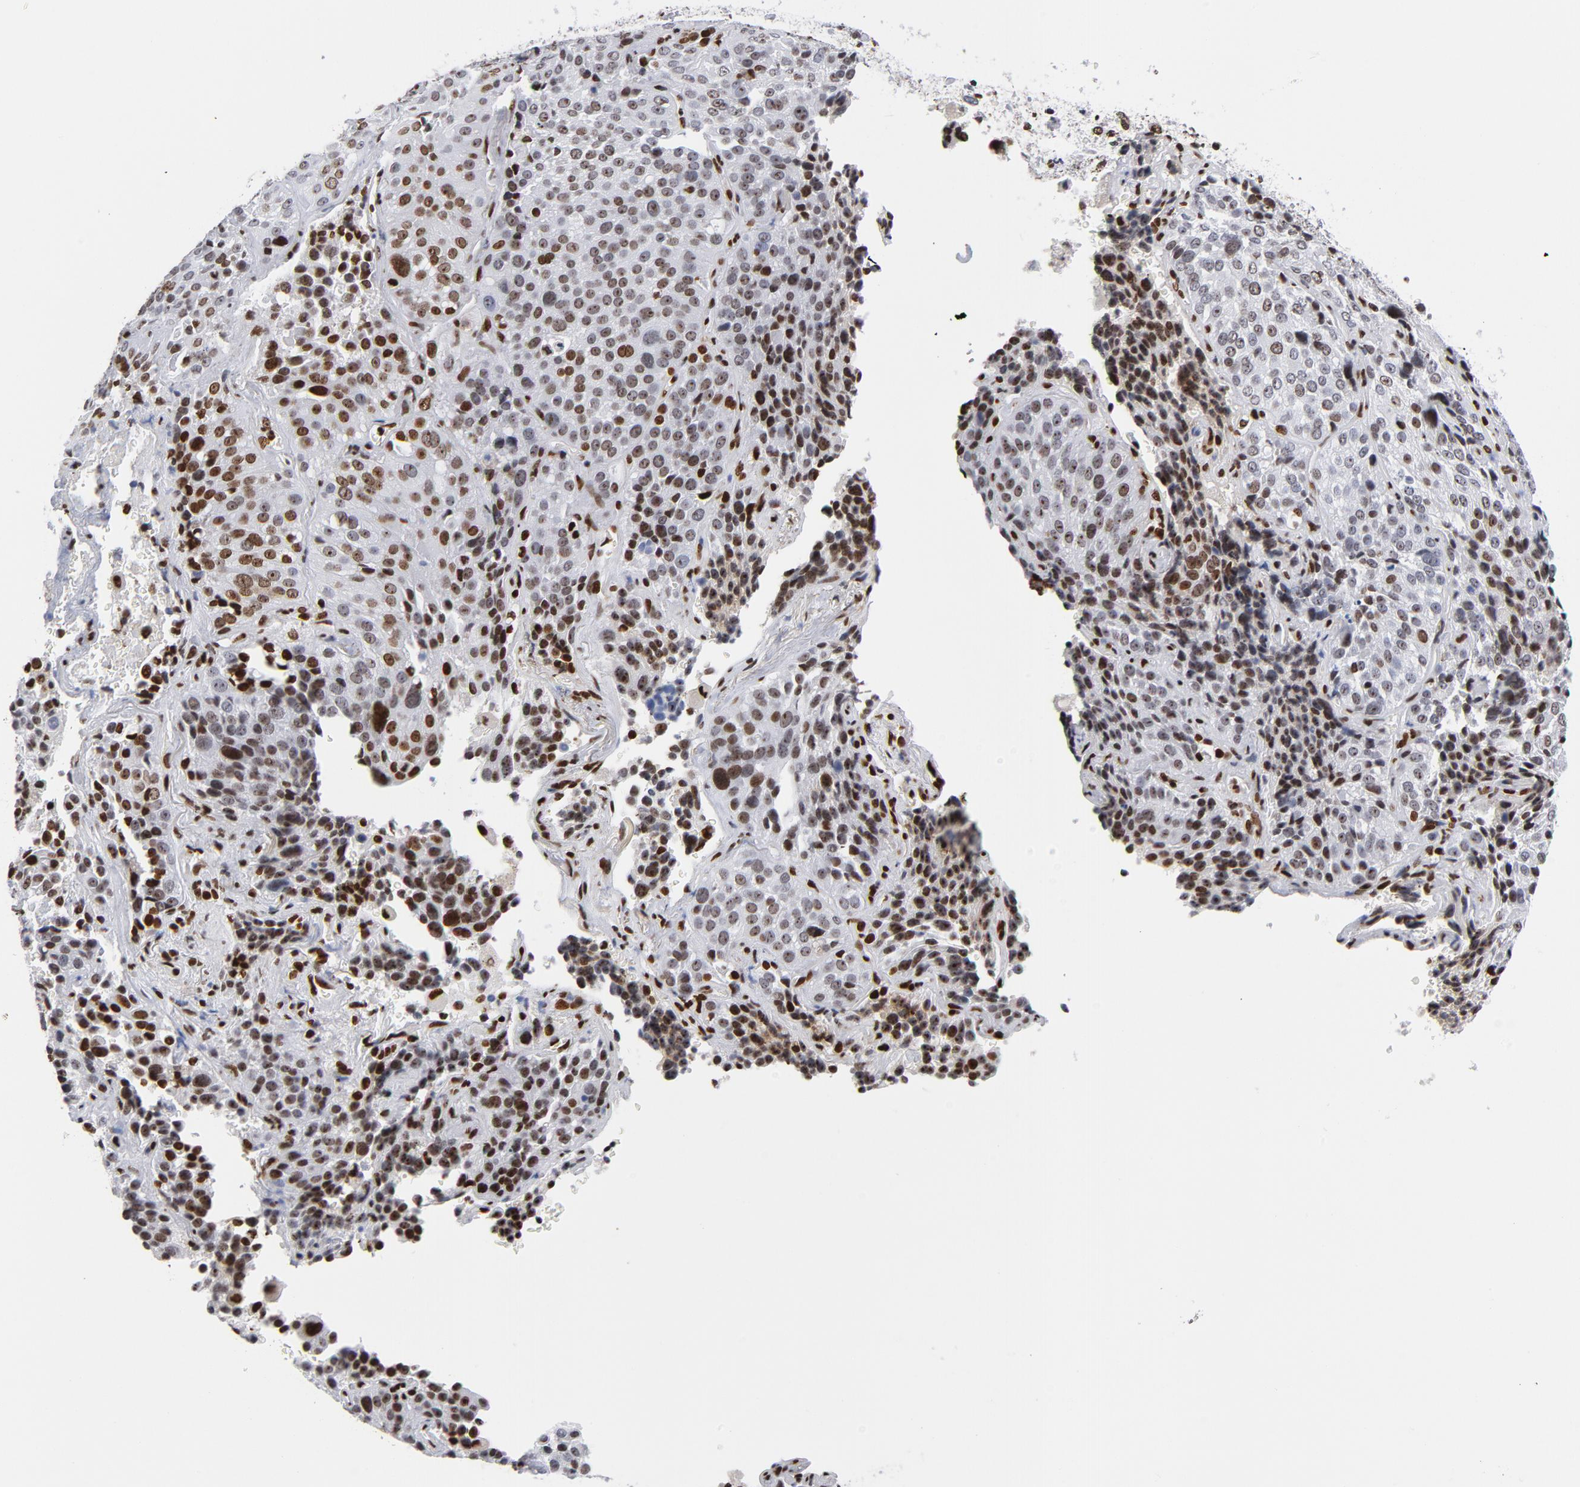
{"staining": {"intensity": "moderate", "quantity": ">75%", "location": "nuclear"}, "tissue": "lung cancer", "cell_type": "Tumor cells", "image_type": "cancer", "snomed": [{"axis": "morphology", "description": "Squamous cell carcinoma, NOS"}, {"axis": "topography", "description": "Lung"}], "caption": "Protein analysis of lung squamous cell carcinoma tissue displays moderate nuclear expression in approximately >75% of tumor cells.", "gene": "TOP2B", "patient": {"sex": "male", "age": 54}}